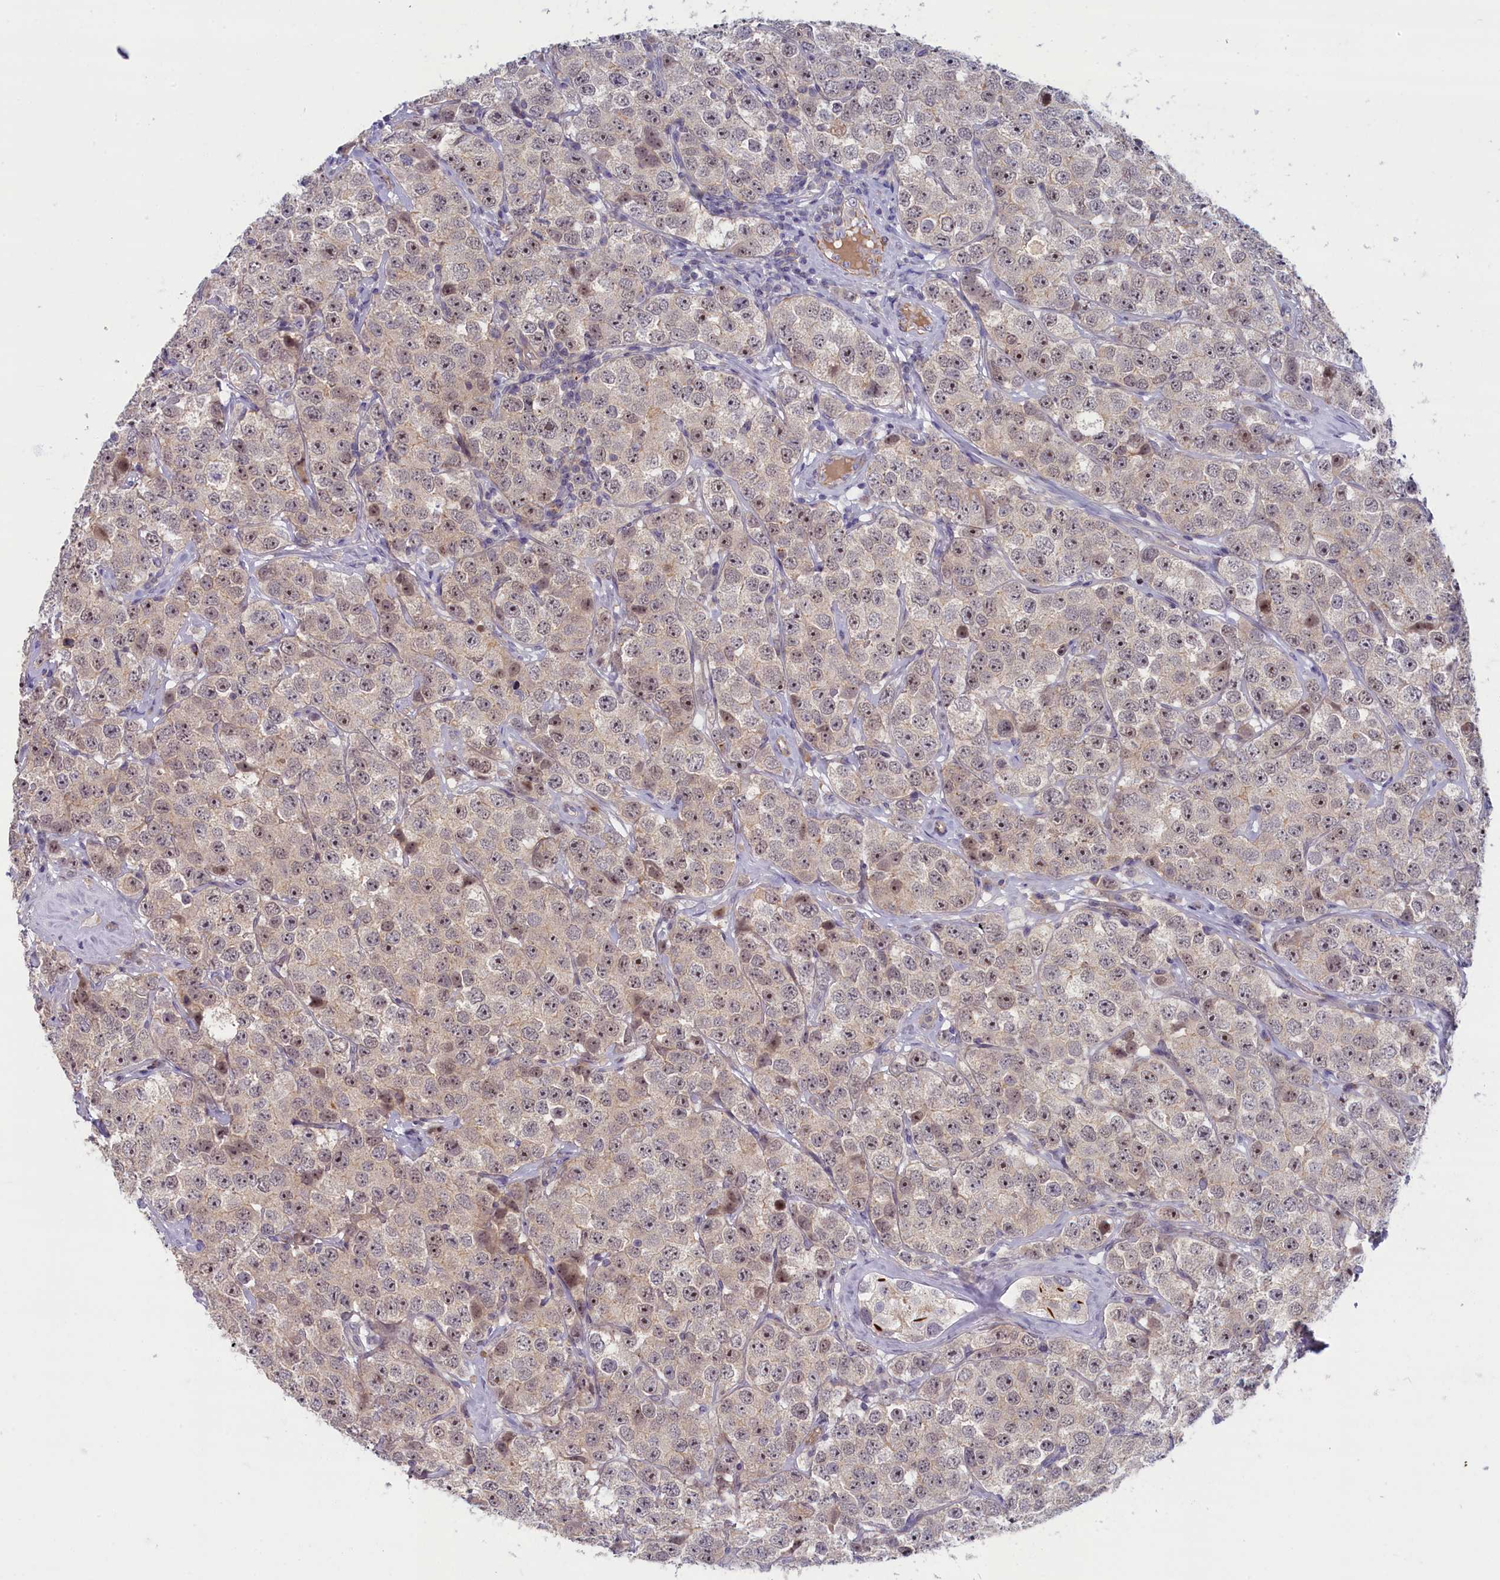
{"staining": {"intensity": "negative", "quantity": "none", "location": "none"}, "tissue": "testis cancer", "cell_type": "Tumor cells", "image_type": "cancer", "snomed": [{"axis": "morphology", "description": "Seminoma, NOS"}, {"axis": "topography", "description": "Testis"}], "caption": "Human testis cancer (seminoma) stained for a protein using immunohistochemistry (IHC) displays no staining in tumor cells.", "gene": "TRPM4", "patient": {"sex": "male", "age": 28}}